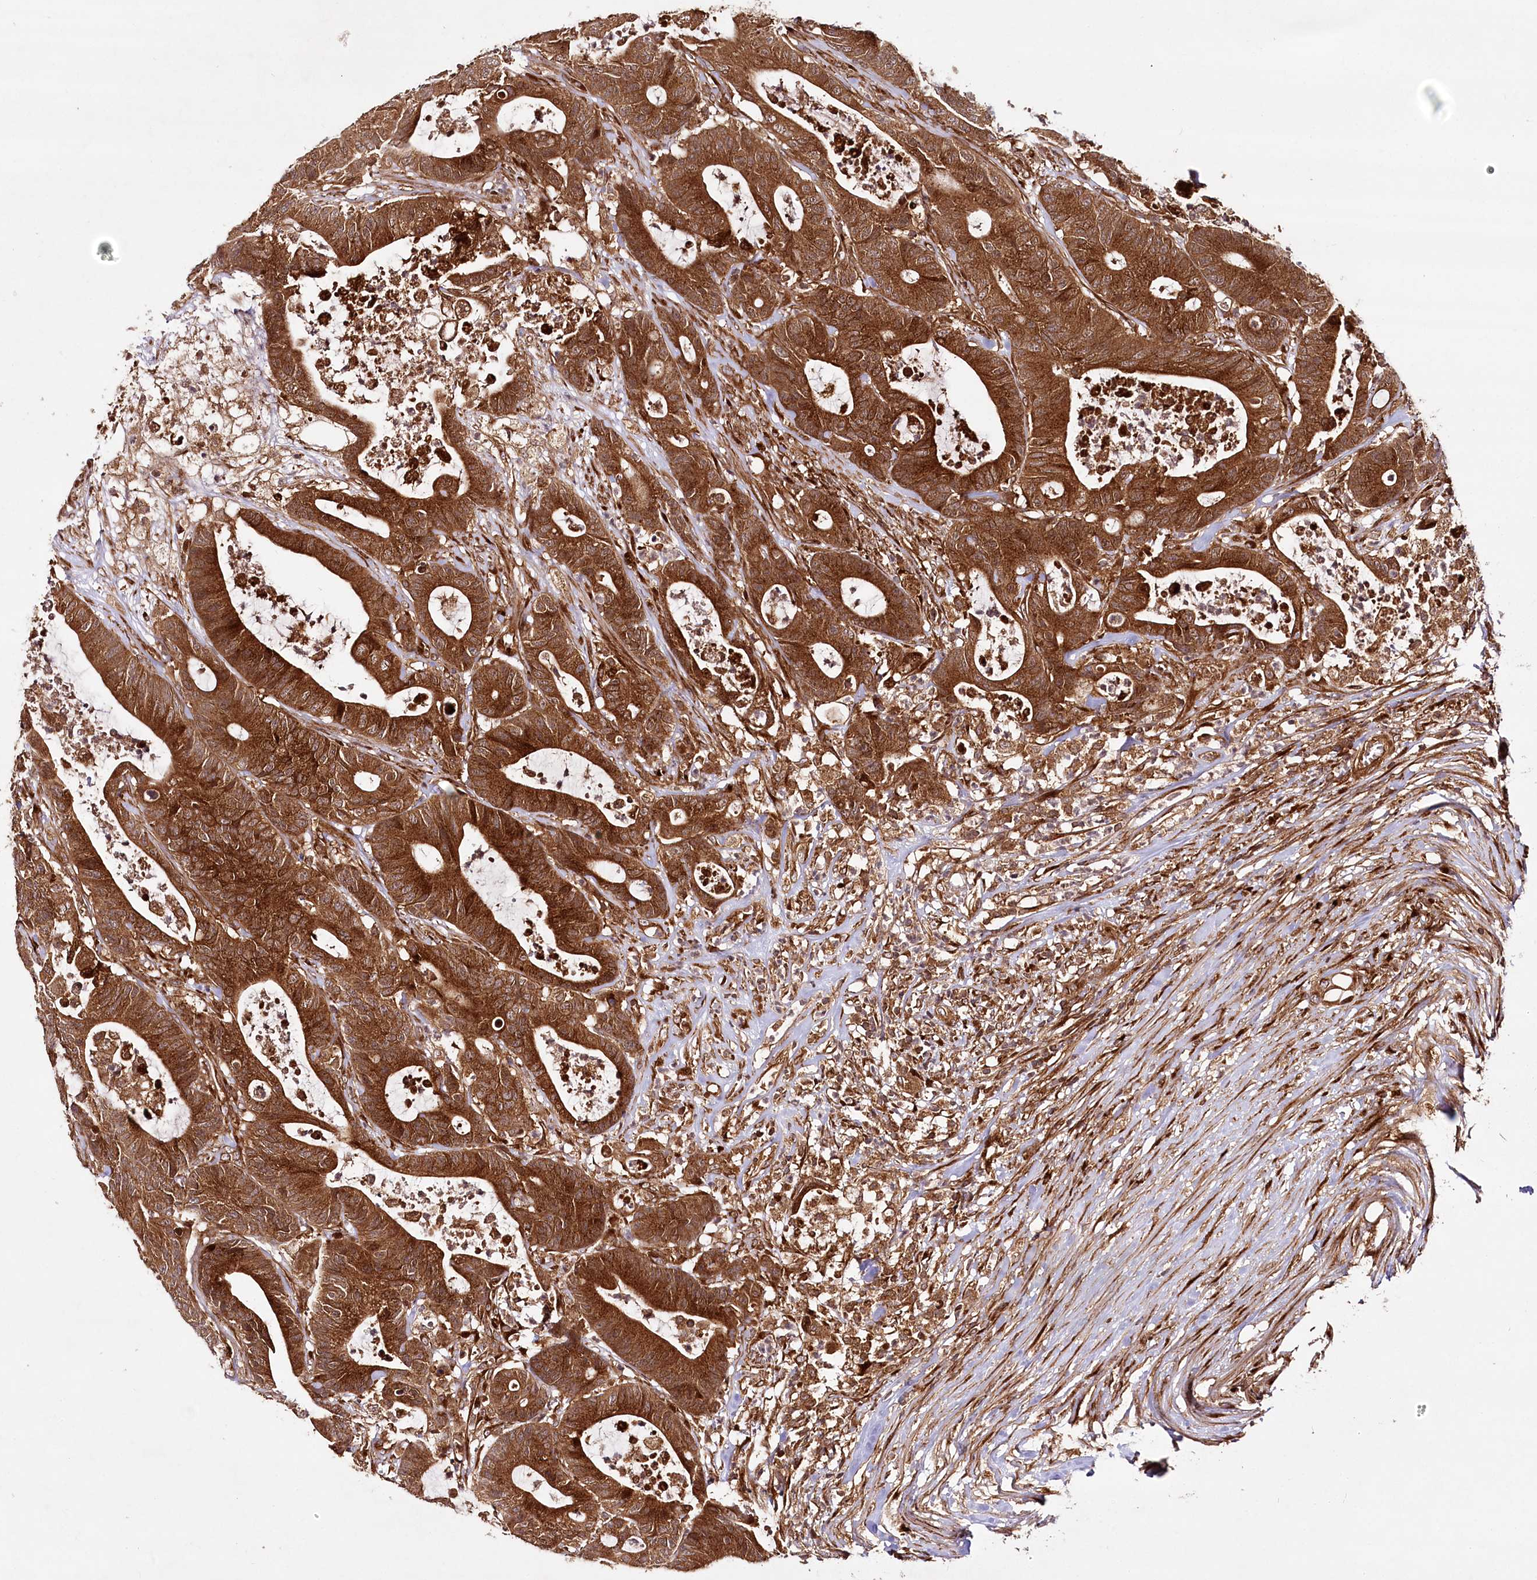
{"staining": {"intensity": "strong", "quantity": ">75%", "location": "cytoplasmic/membranous"}, "tissue": "colorectal cancer", "cell_type": "Tumor cells", "image_type": "cancer", "snomed": [{"axis": "morphology", "description": "Adenocarcinoma, NOS"}, {"axis": "topography", "description": "Colon"}], "caption": "Strong cytoplasmic/membranous expression is appreciated in about >75% of tumor cells in colorectal cancer (adenocarcinoma).", "gene": "COPG1", "patient": {"sex": "female", "age": 84}}